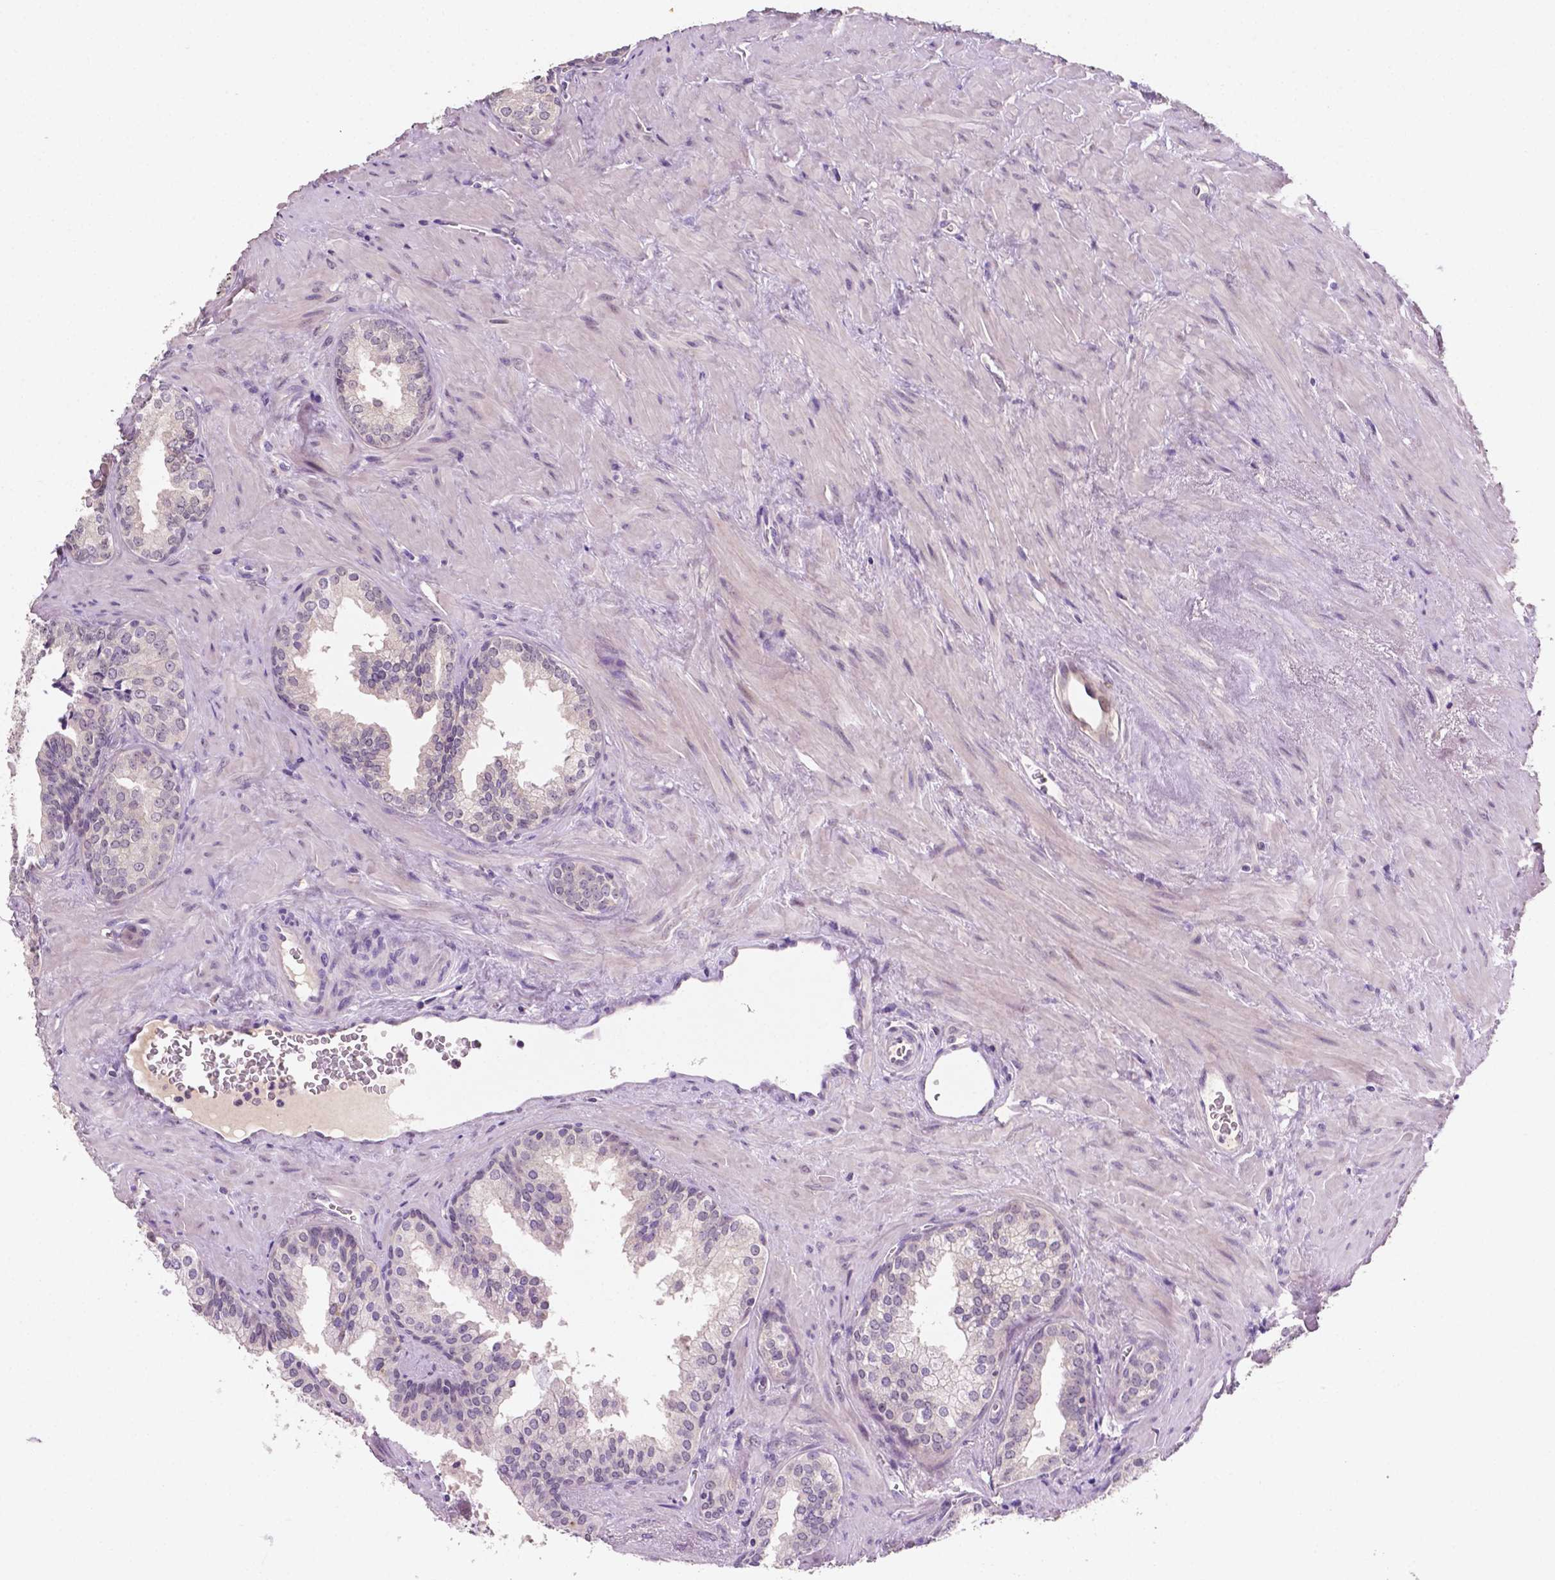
{"staining": {"intensity": "negative", "quantity": "none", "location": "none"}, "tissue": "prostate cancer", "cell_type": "Tumor cells", "image_type": "cancer", "snomed": [{"axis": "morphology", "description": "Adenocarcinoma, High grade"}, {"axis": "topography", "description": "Prostate"}], "caption": "A micrograph of prostate cancer (adenocarcinoma (high-grade)) stained for a protein exhibits no brown staining in tumor cells.", "gene": "MROH6", "patient": {"sex": "male", "age": 68}}